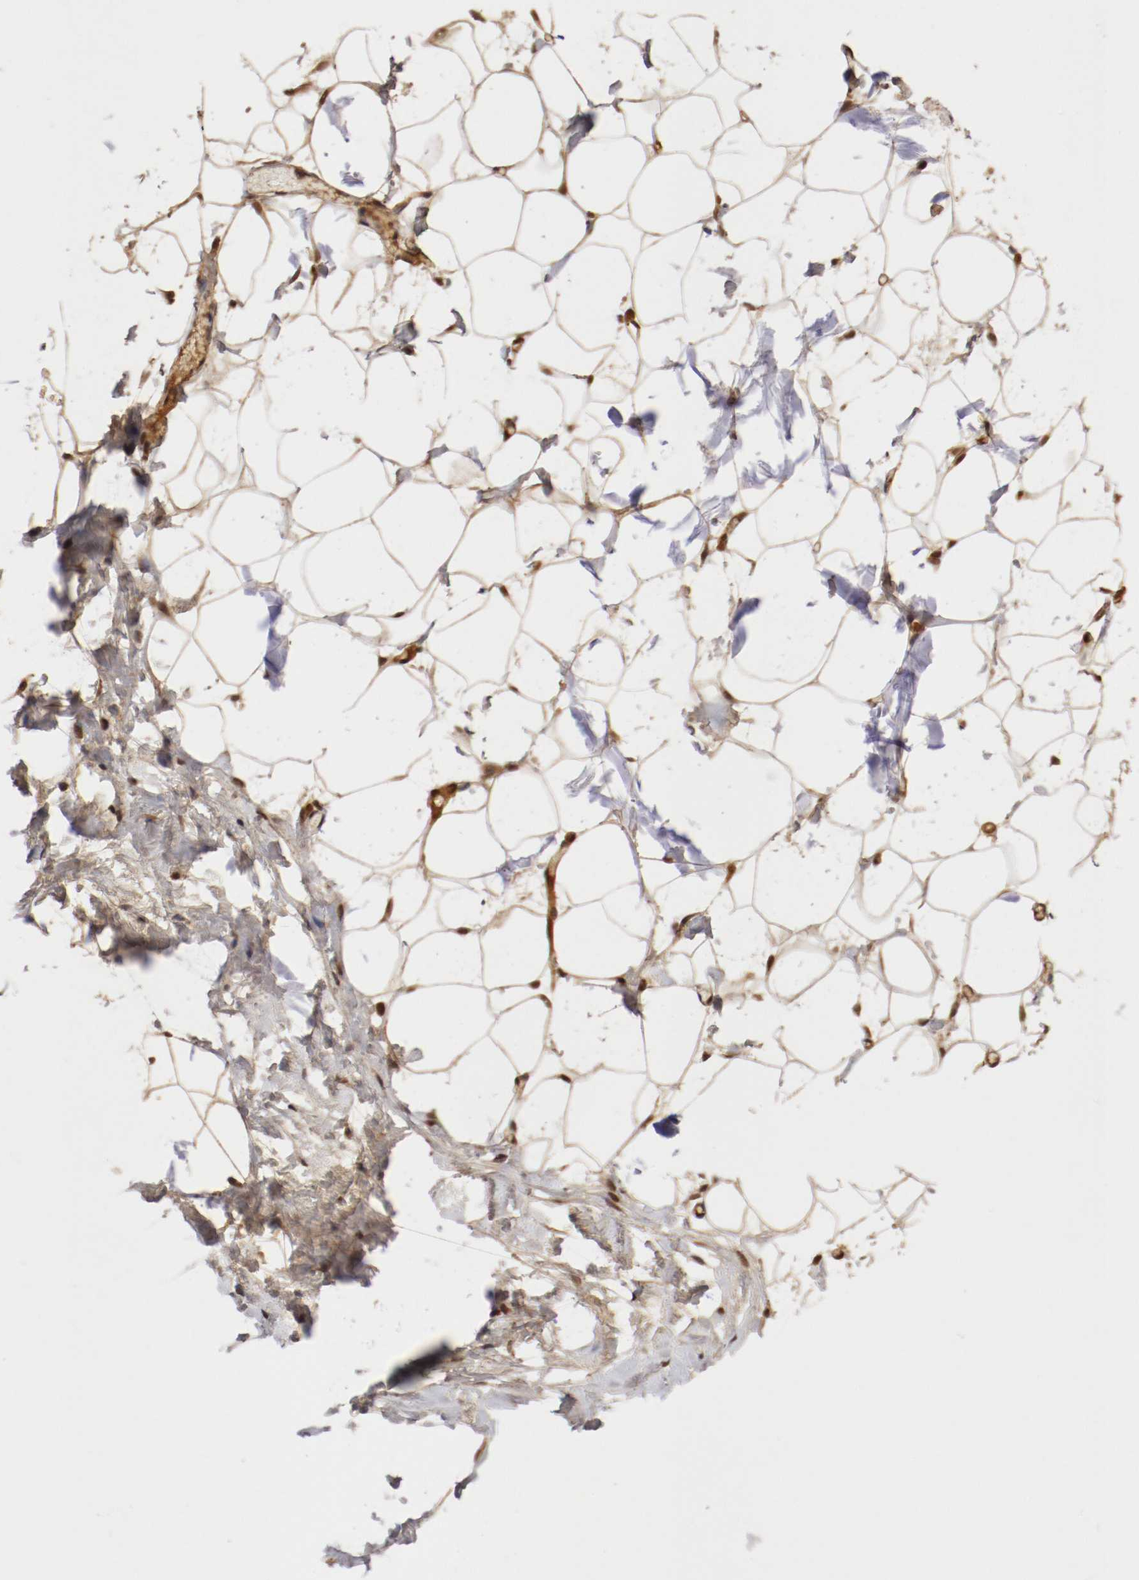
{"staining": {"intensity": "weak", "quantity": ">75%", "location": "cytoplasmic/membranous"}, "tissue": "adipose tissue", "cell_type": "Adipocytes", "image_type": "normal", "snomed": [{"axis": "morphology", "description": "Normal tissue, NOS"}, {"axis": "topography", "description": "Breast"}, {"axis": "topography", "description": "Soft tissue"}], "caption": "A low amount of weak cytoplasmic/membranous positivity is present in about >75% of adipocytes in normal adipose tissue. The protein of interest is stained brown, and the nuclei are stained in blue (DAB IHC with brightfield microscopy, high magnification).", "gene": "DNMT3B", "patient": {"sex": "female", "age": 25}}